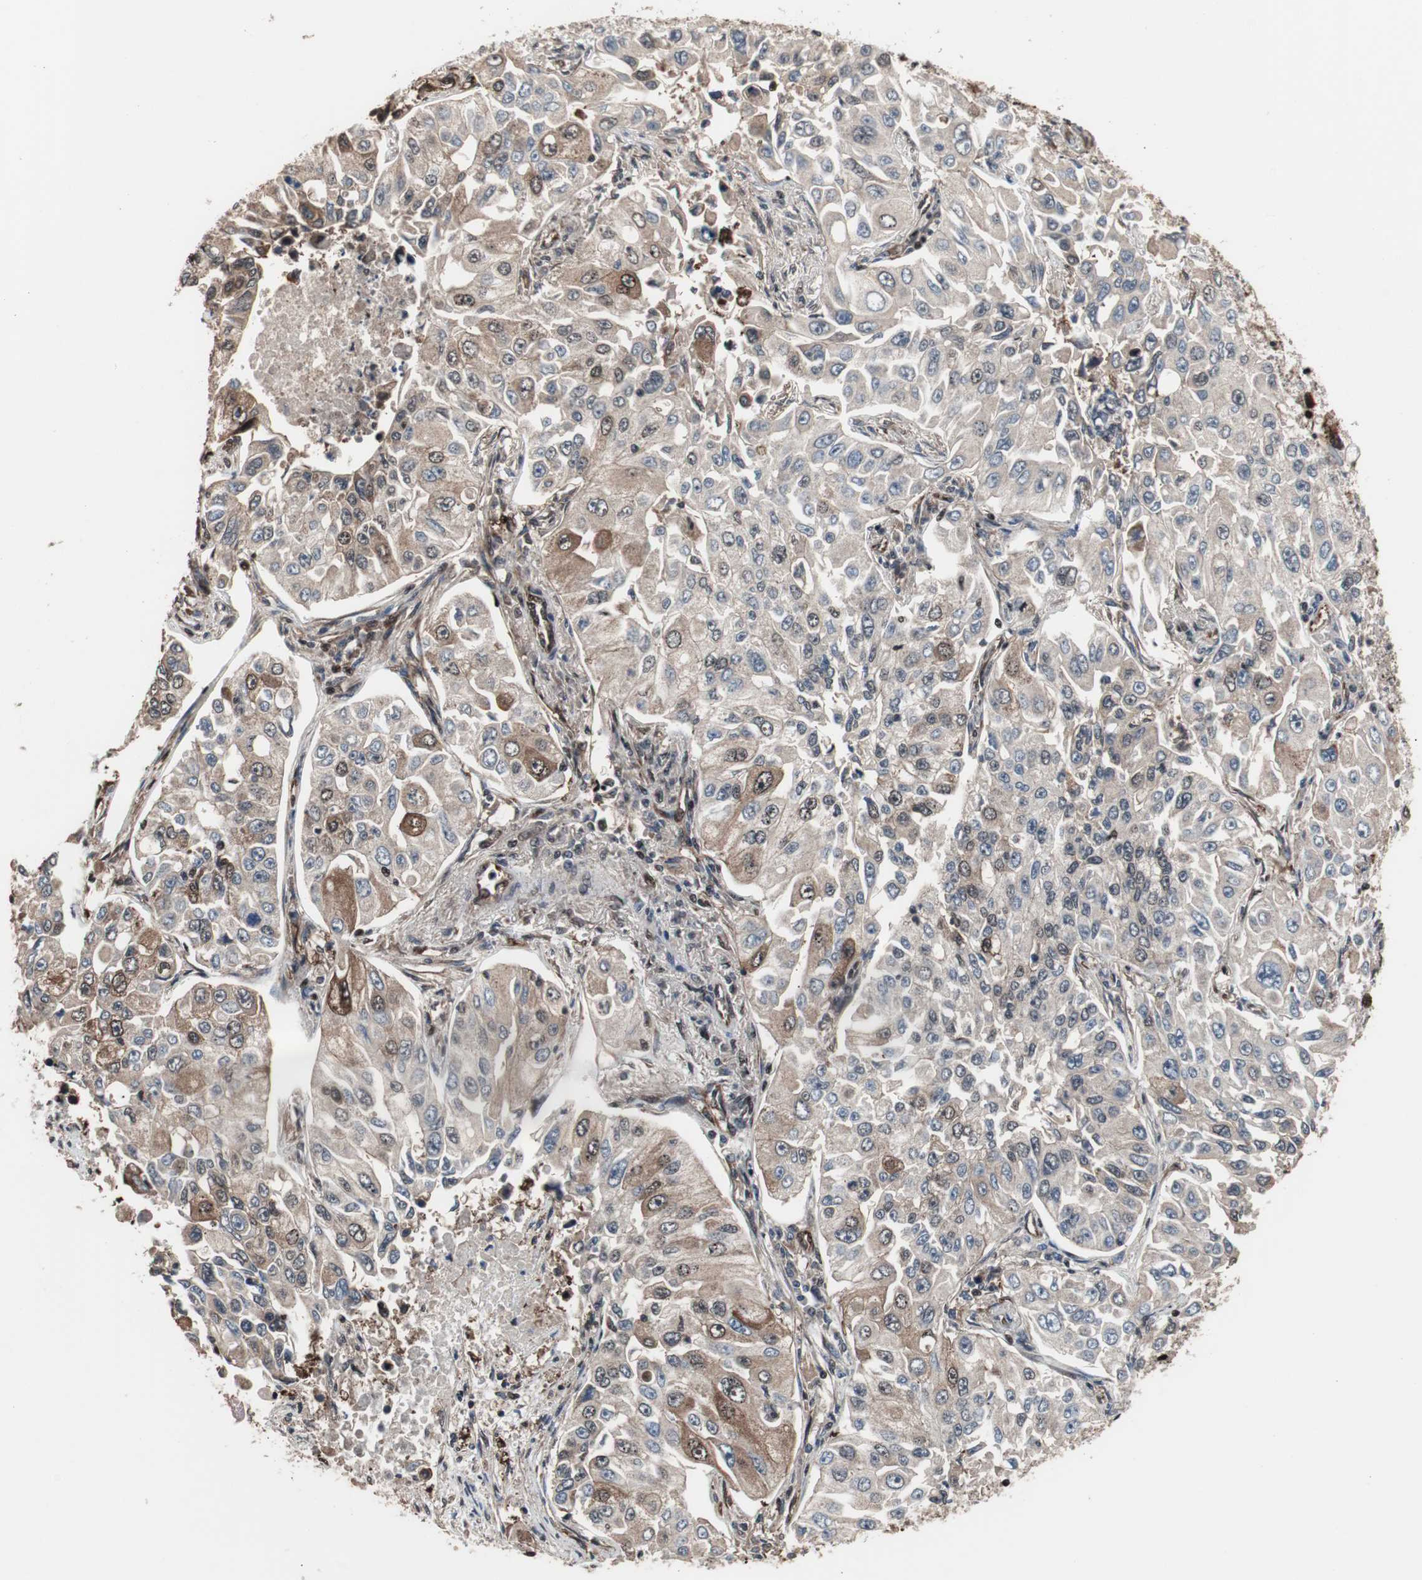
{"staining": {"intensity": "strong", "quantity": "<25%", "location": "cytoplasmic/membranous"}, "tissue": "lung cancer", "cell_type": "Tumor cells", "image_type": "cancer", "snomed": [{"axis": "morphology", "description": "Adenocarcinoma, NOS"}, {"axis": "topography", "description": "Lung"}], "caption": "Immunohistochemistry histopathology image of neoplastic tissue: human lung cancer stained using IHC demonstrates medium levels of strong protein expression localized specifically in the cytoplasmic/membranous of tumor cells, appearing as a cytoplasmic/membranous brown color.", "gene": "POGZ", "patient": {"sex": "male", "age": 84}}